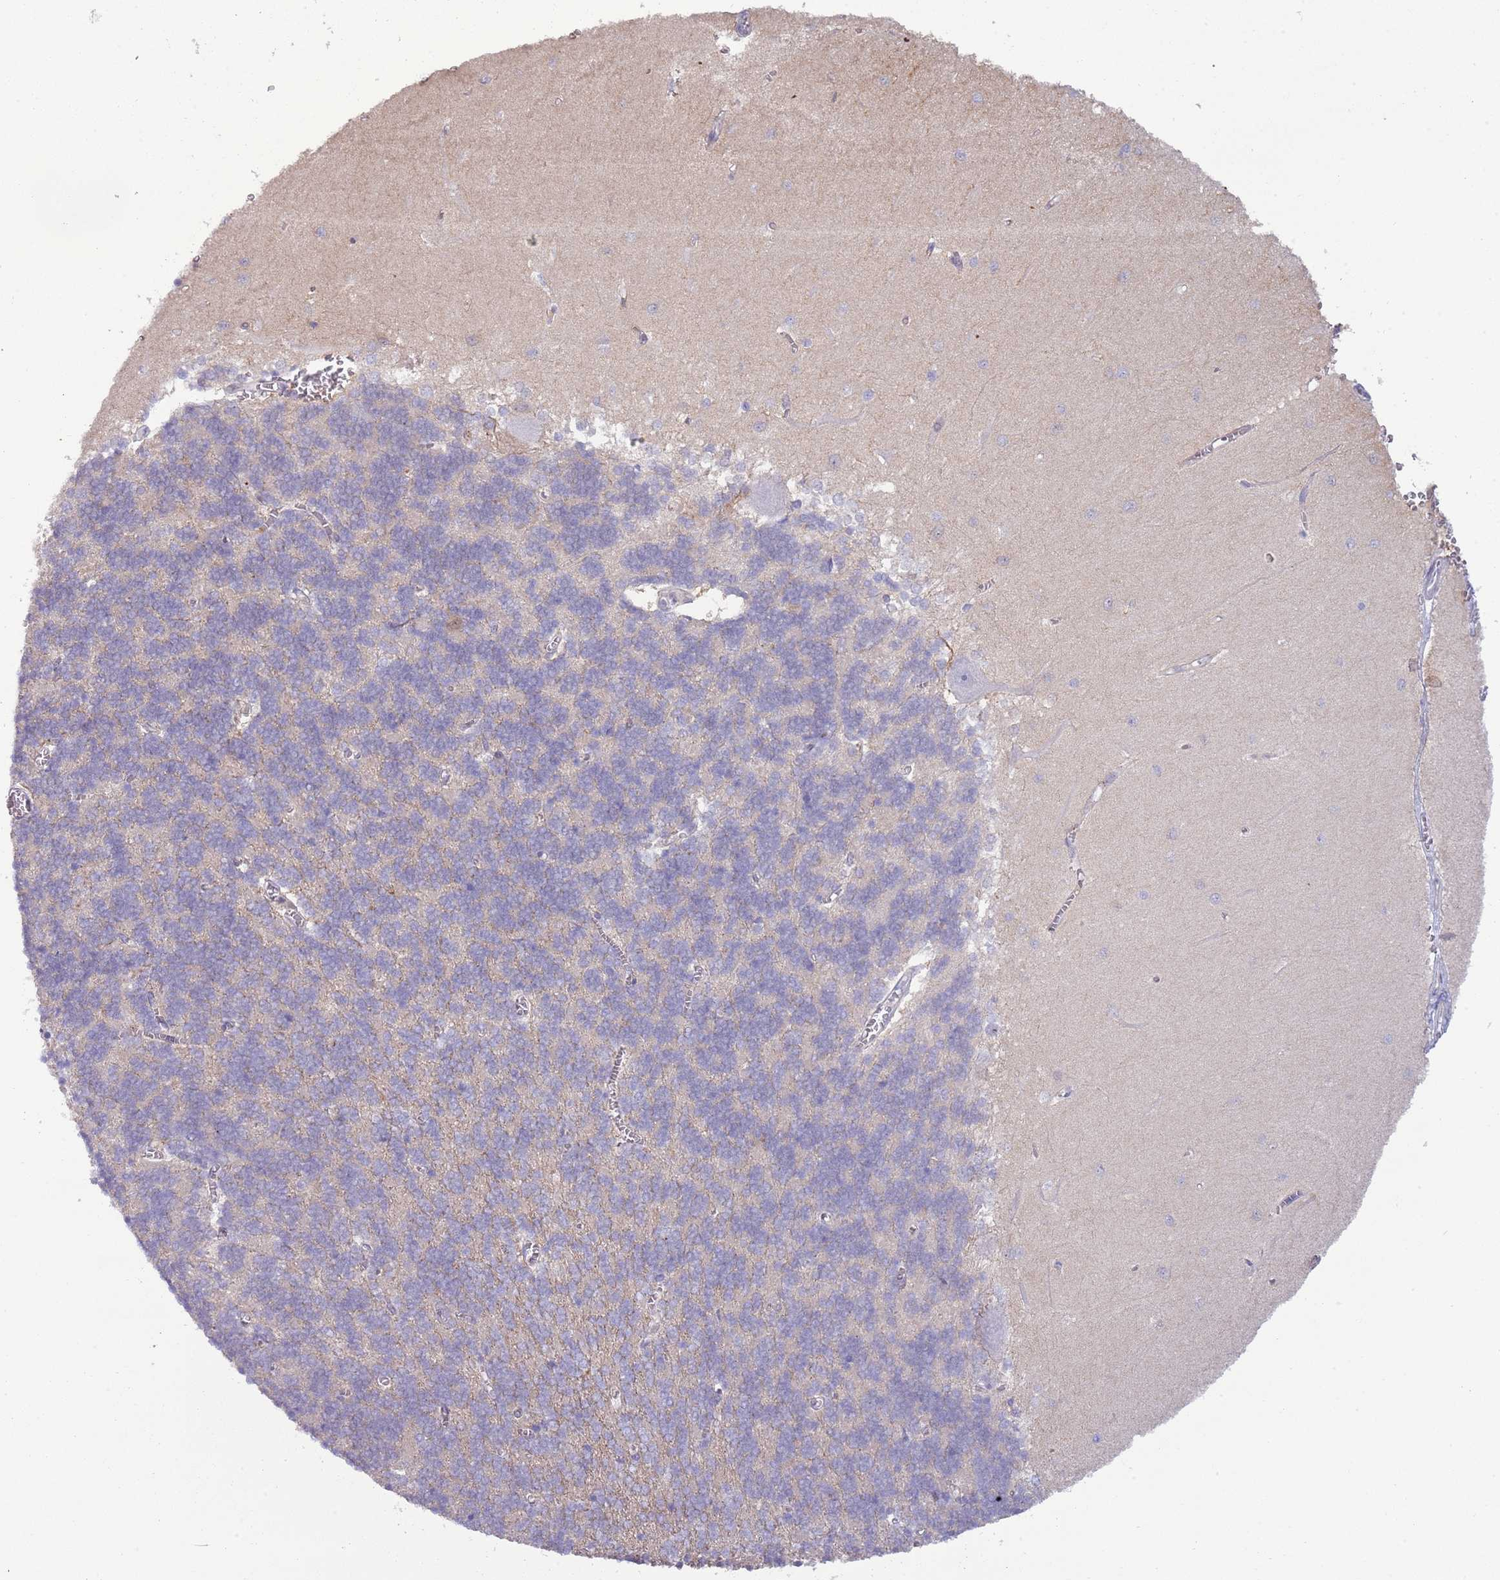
{"staining": {"intensity": "negative", "quantity": "none", "location": "none"}, "tissue": "cerebellum", "cell_type": "Cells in granular layer", "image_type": "normal", "snomed": [{"axis": "morphology", "description": "Normal tissue, NOS"}, {"axis": "topography", "description": "Cerebellum"}], "caption": "Immunohistochemistry micrograph of unremarkable cerebellum: human cerebellum stained with DAB (3,3'-diaminobenzidine) shows no significant protein expression in cells in granular layer. (DAB immunohistochemistry (IHC), high magnification).", "gene": "NBPF4", "patient": {"sex": "male", "age": 37}}